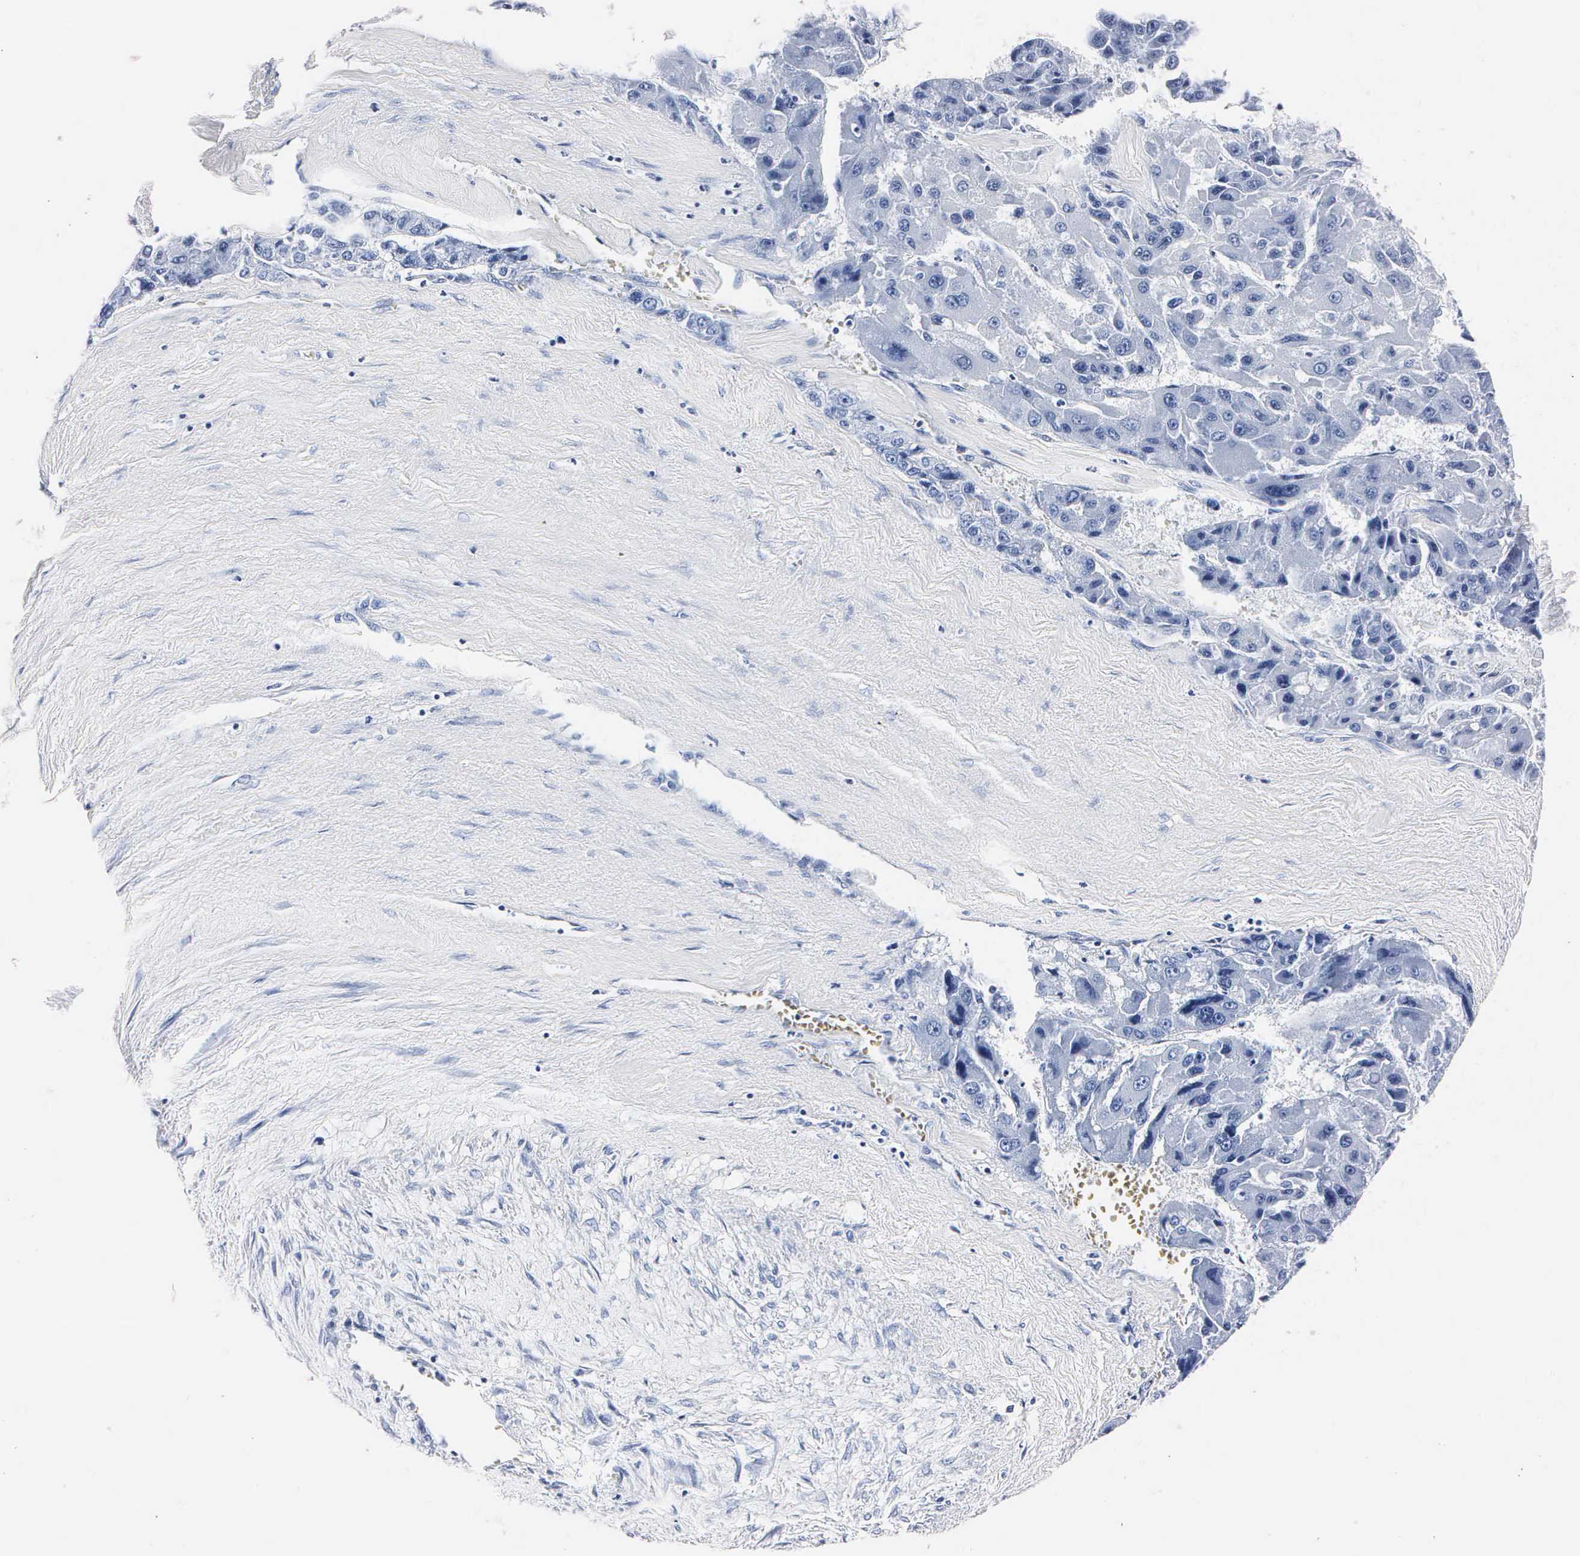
{"staining": {"intensity": "negative", "quantity": "none", "location": "none"}, "tissue": "liver cancer", "cell_type": "Tumor cells", "image_type": "cancer", "snomed": [{"axis": "morphology", "description": "Carcinoma, Hepatocellular, NOS"}, {"axis": "topography", "description": "Liver"}], "caption": "Immunohistochemistry (IHC) micrograph of human liver cancer stained for a protein (brown), which demonstrates no positivity in tumor cells.", "gene": "MB", "patient": {"sex": "male", "age": 64}}